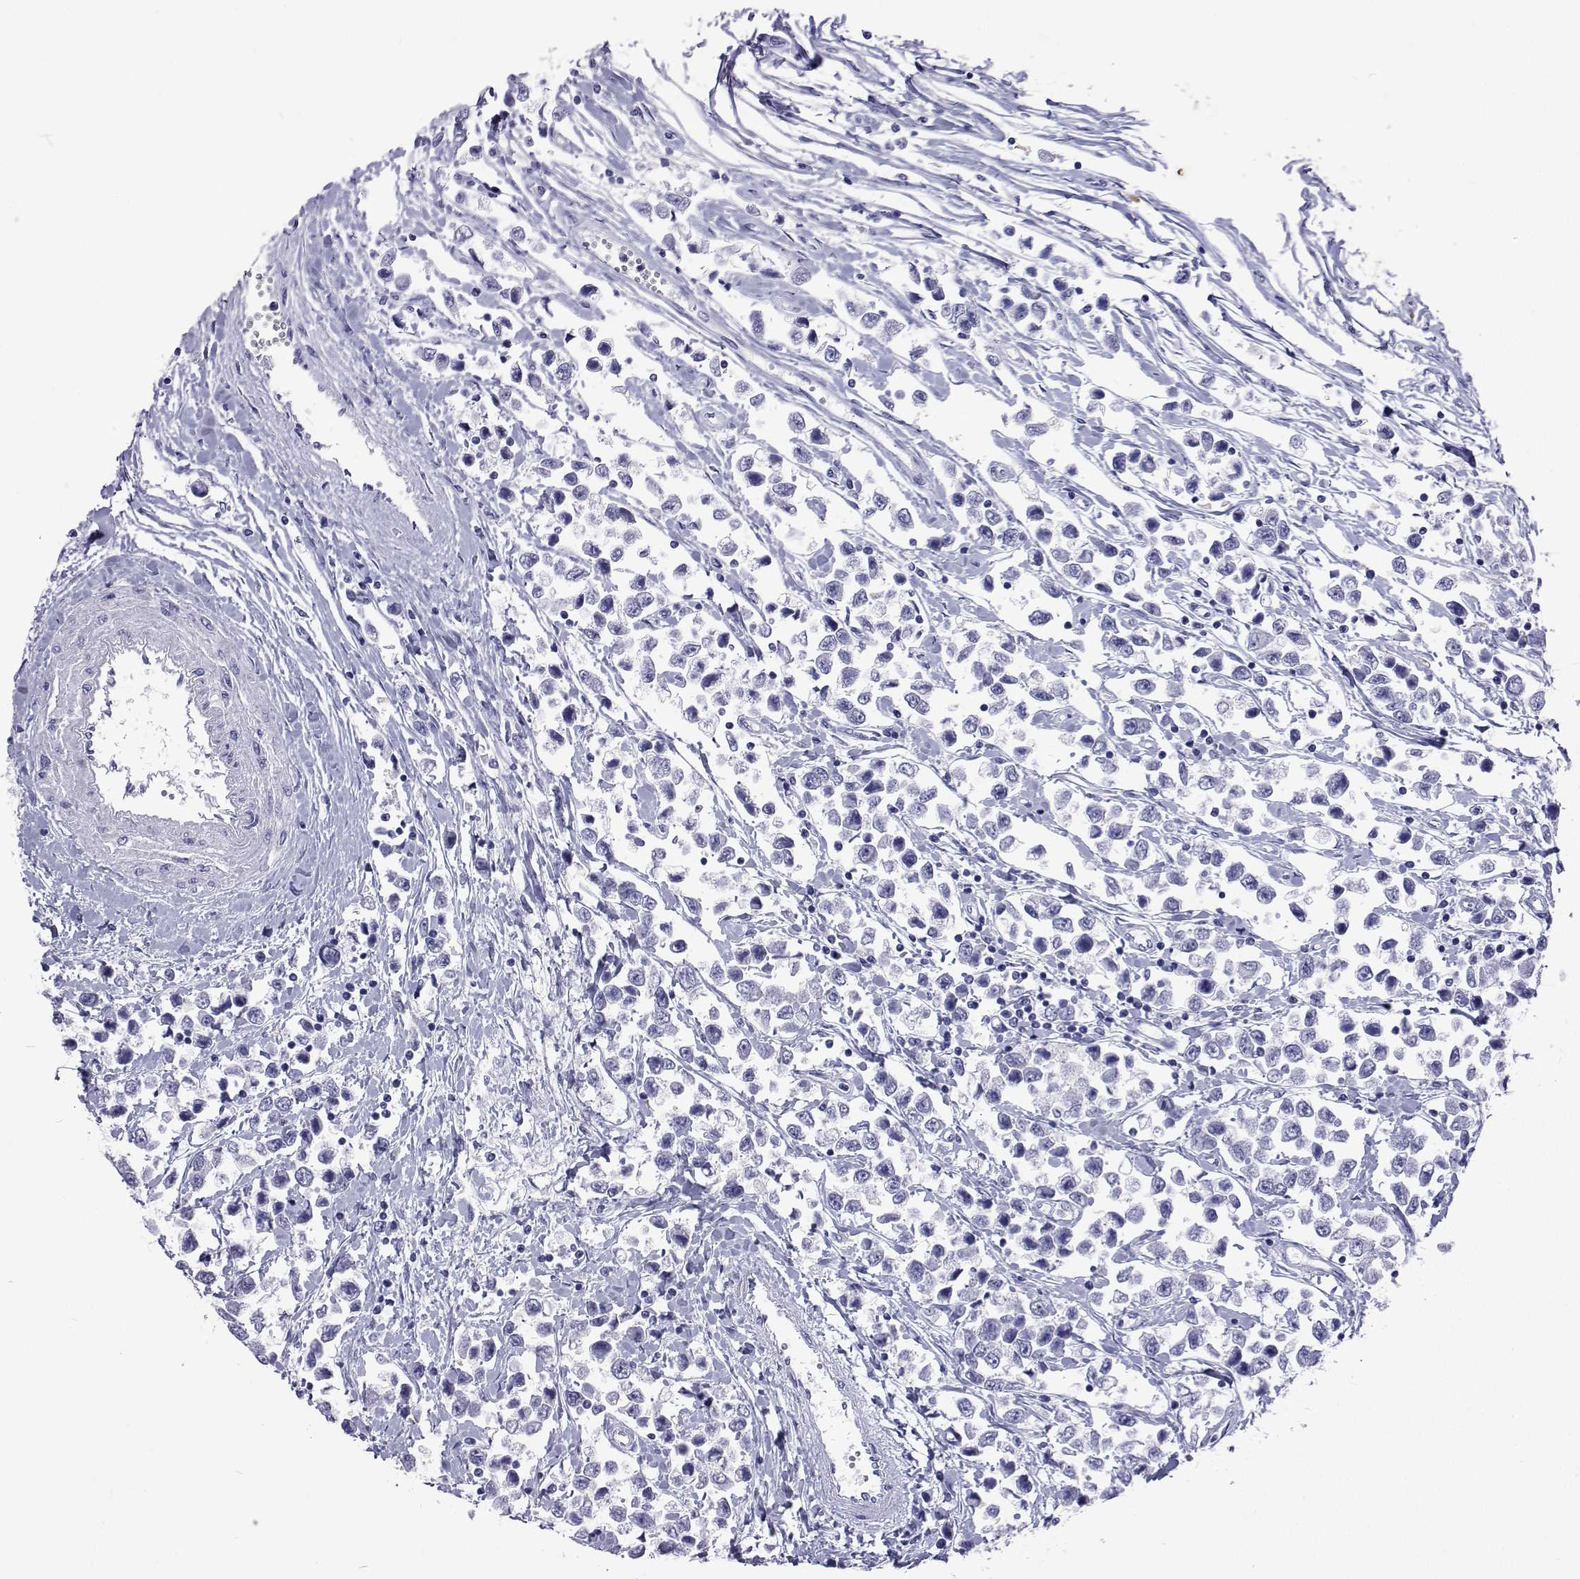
{"staining": {"intensity": "negative", "quantity": "none", "location": "none"}, "tissue": "testis cancer", "cell_type": "Tumor cells", "image_type": "cancer", "snomed": [{"axis": "morphology", "description": "Seminoma, NOS"}, {"axis": "topography", "description": "Testis"}], "caption": "There is no significant expression in tumor cells of seminoma (testis). Brightfield microscopy of immunohistochemistry (IHC) stained with DAB (brown) and hematoxylin (blue), captured at high magnification.", "gene": "UMODL1", "patient": {"sex": "male", "age": 34}}